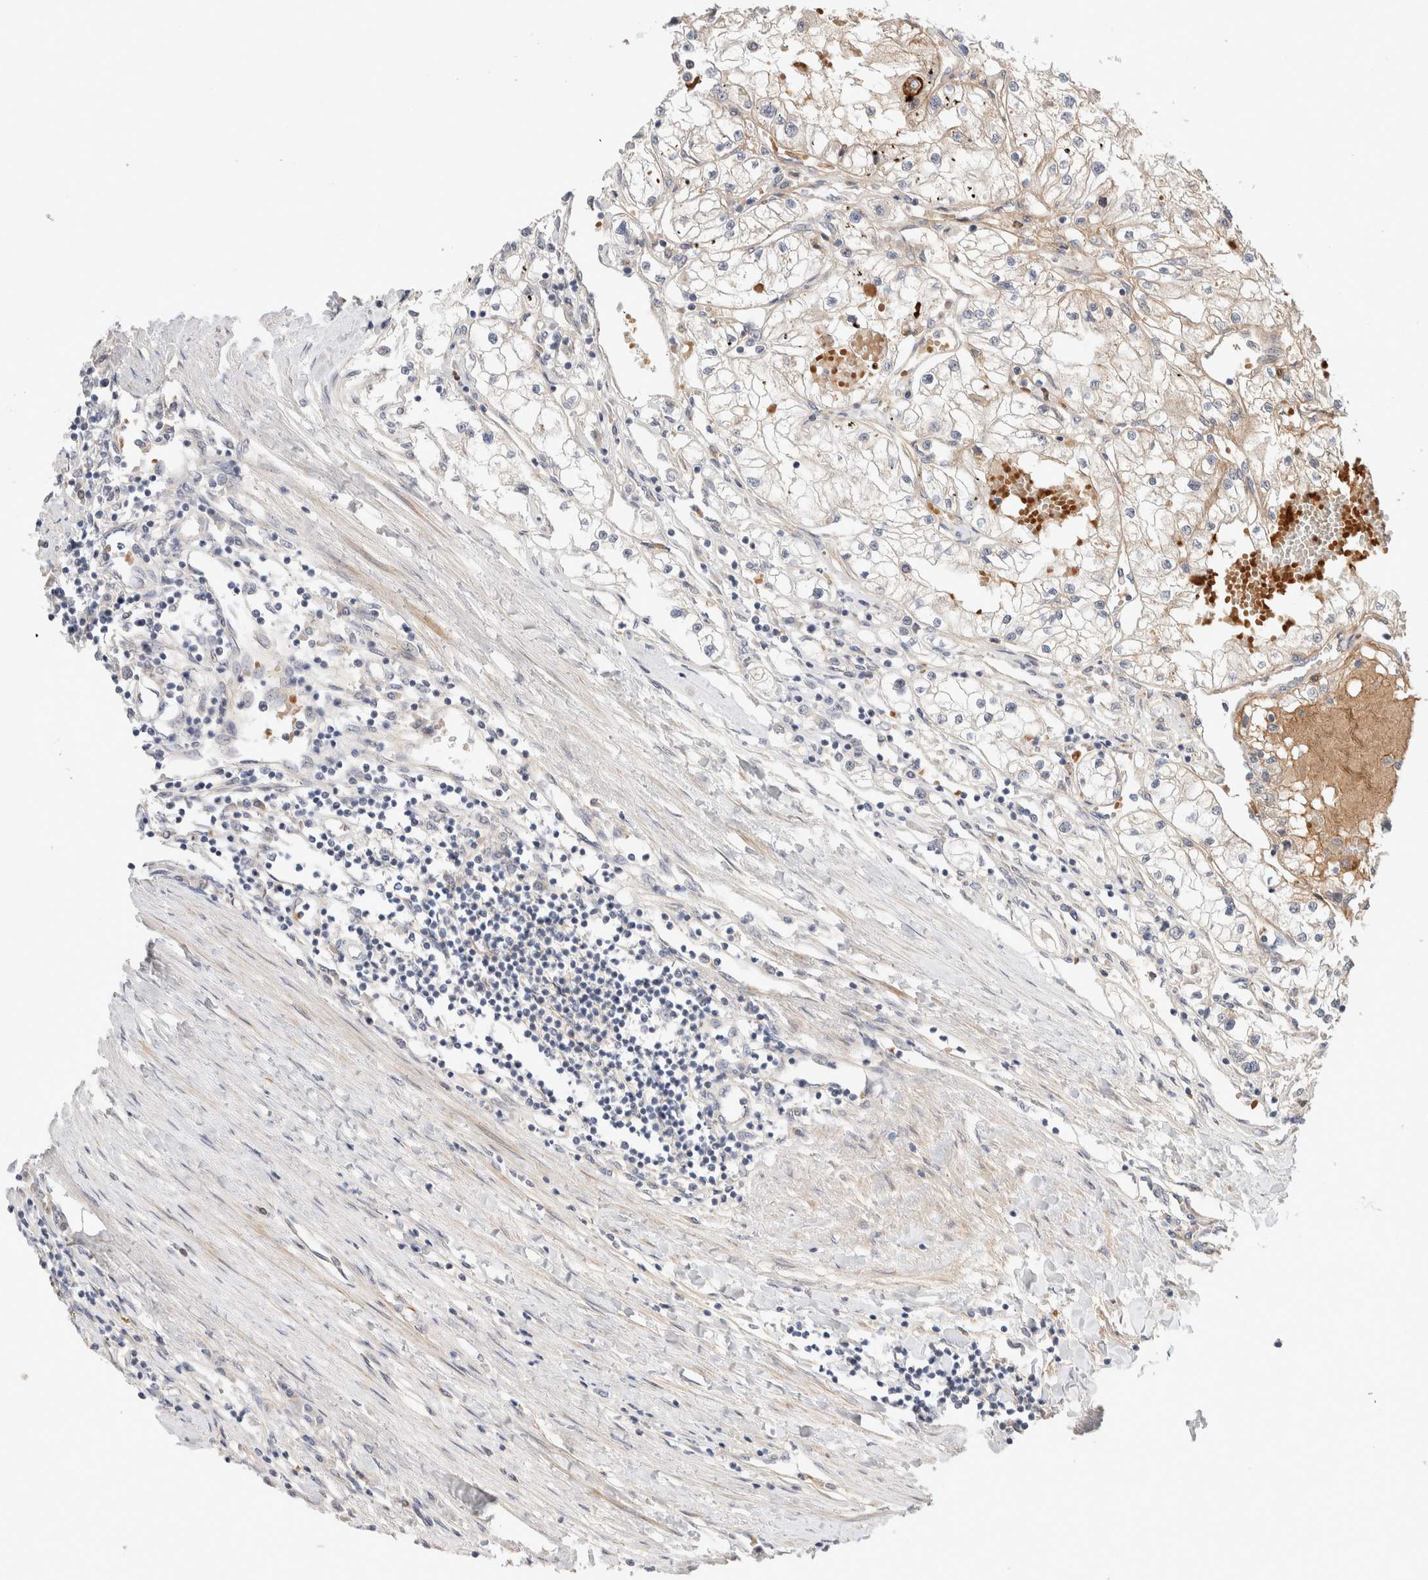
{"staining": {"intensity": "weak", "quantity": "<25%", "location": "cytoplasmic/membranous"}, "tissue": "renal cancer", "cell_type": "Tumor cells", "image_type": "cancer", "snomed": [{"axis": "morphology", "description": "Adenocarcinoma, NOS"}, {"axis": "topography", "description": "Kidney"}], "caption": "DAB (3,3'-diaminobenzidine) immunohistochemical staining of human renal adenocarcinoma displays no significant staining in tumor cells.", "gene": "CASK", "patient": {"sex": "male", "age": 68}}